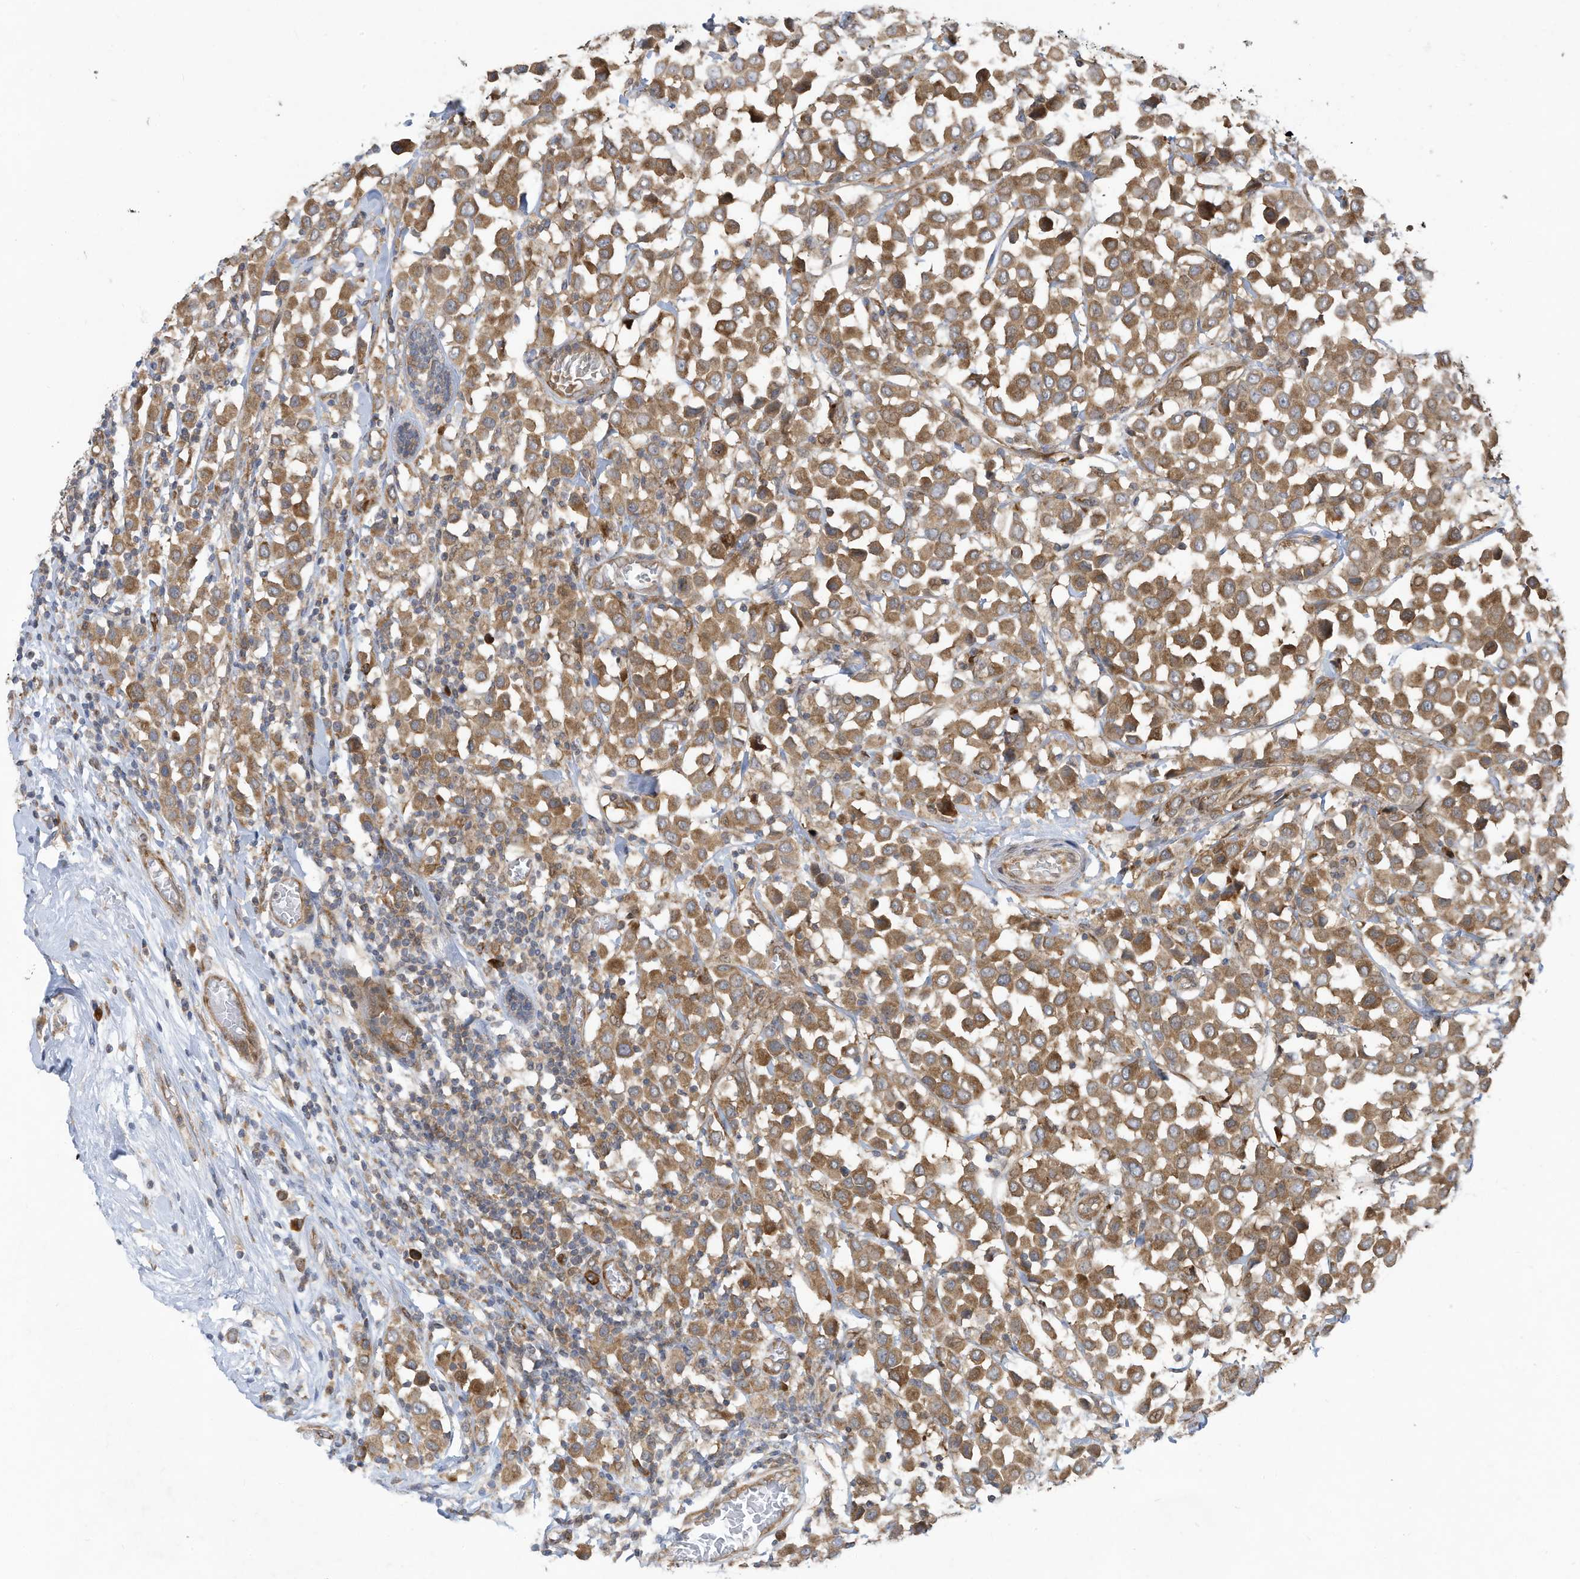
{"staining": {"intensity": "moderate", "quantity": ">75%", "location": "cytoplasmic/membranous"}, "tissue": "breast cancer", "cell_type": "Tumor cells", "image_type": "cancer", "snomed": [{"axis": "morphology", "description": "Duct carcinoma"}, {"axis": "topography", "description": "Breast"}], "caption": "This is a micrograph of immunohistochemistry staining of breast cancer, which shows moderate positivity in the cytoplasmic/membranous of tumor cells.", "gene": "USE1", "patient": {"sex": "female", "age": 61}}